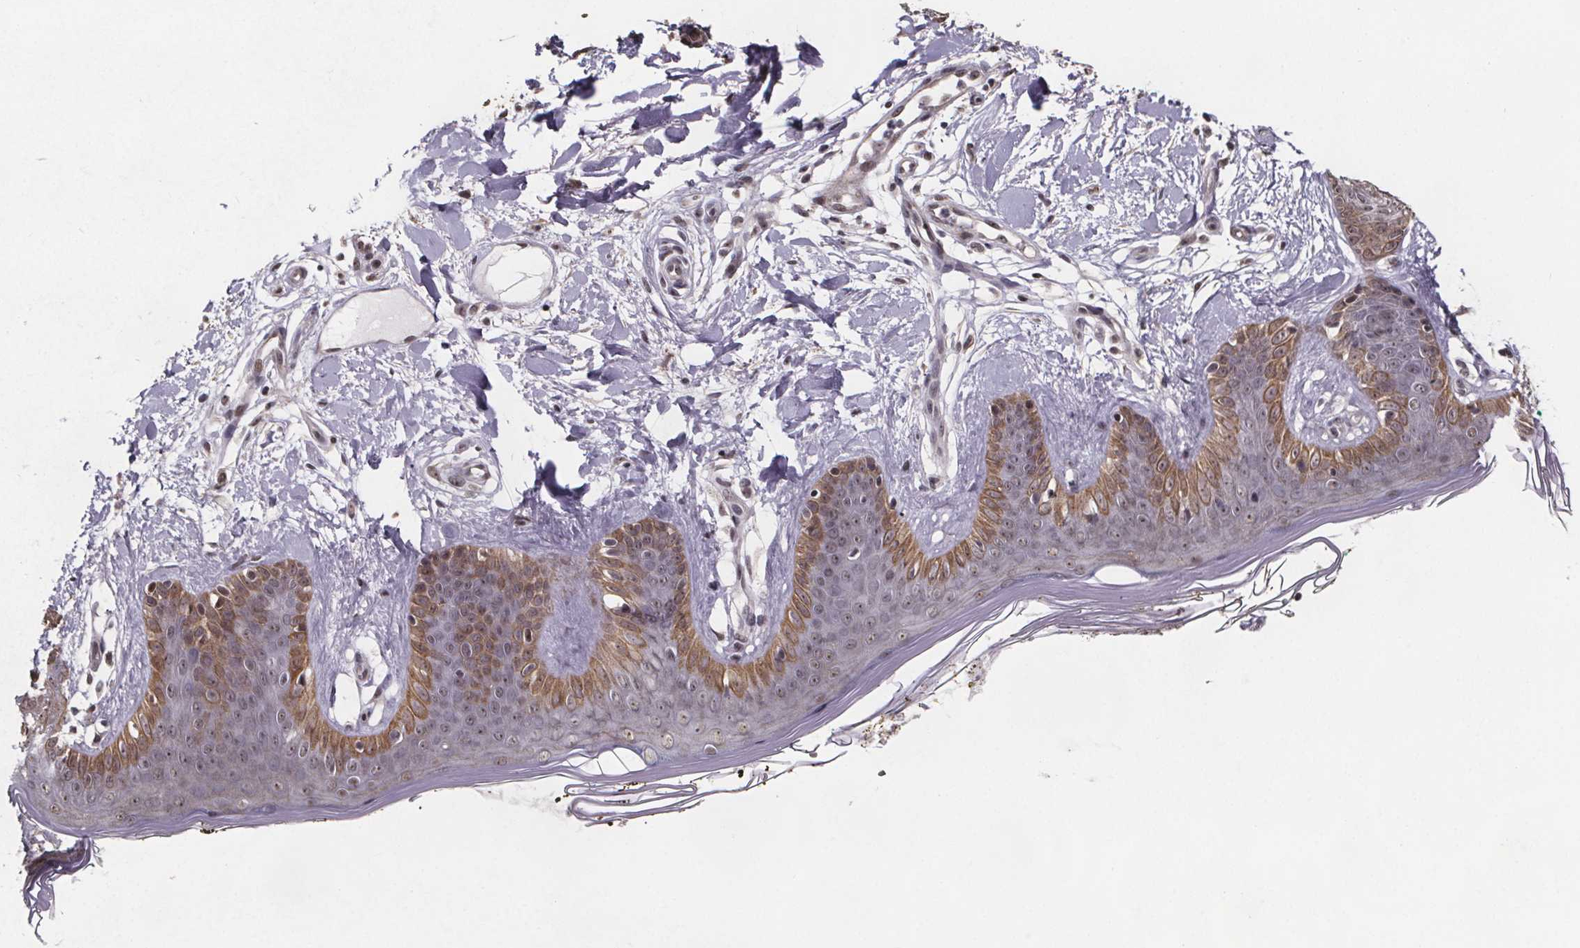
{"staining": {"intensity": "moderate", "quantity": ">75%", "location": "nuclear"}, "tissue": "skin", "cell_type": "Fibroblasts", "image_type": "normal", "snomed": [{"axis": "morphology", "description": "Normal tissue, NOS"}, {"axis": "topography", "description": "Skin"}], "caption": "Moderate nuclear protein positivity is appreciated in about >75% of fibroblasts in skin. The staining was performed using DAB, with brown indicating positive protein expression. Nuclei are stained blue with hematoxylin.", "gene": "U2SURP", "patient": {"sex": "female", "age": 34}}